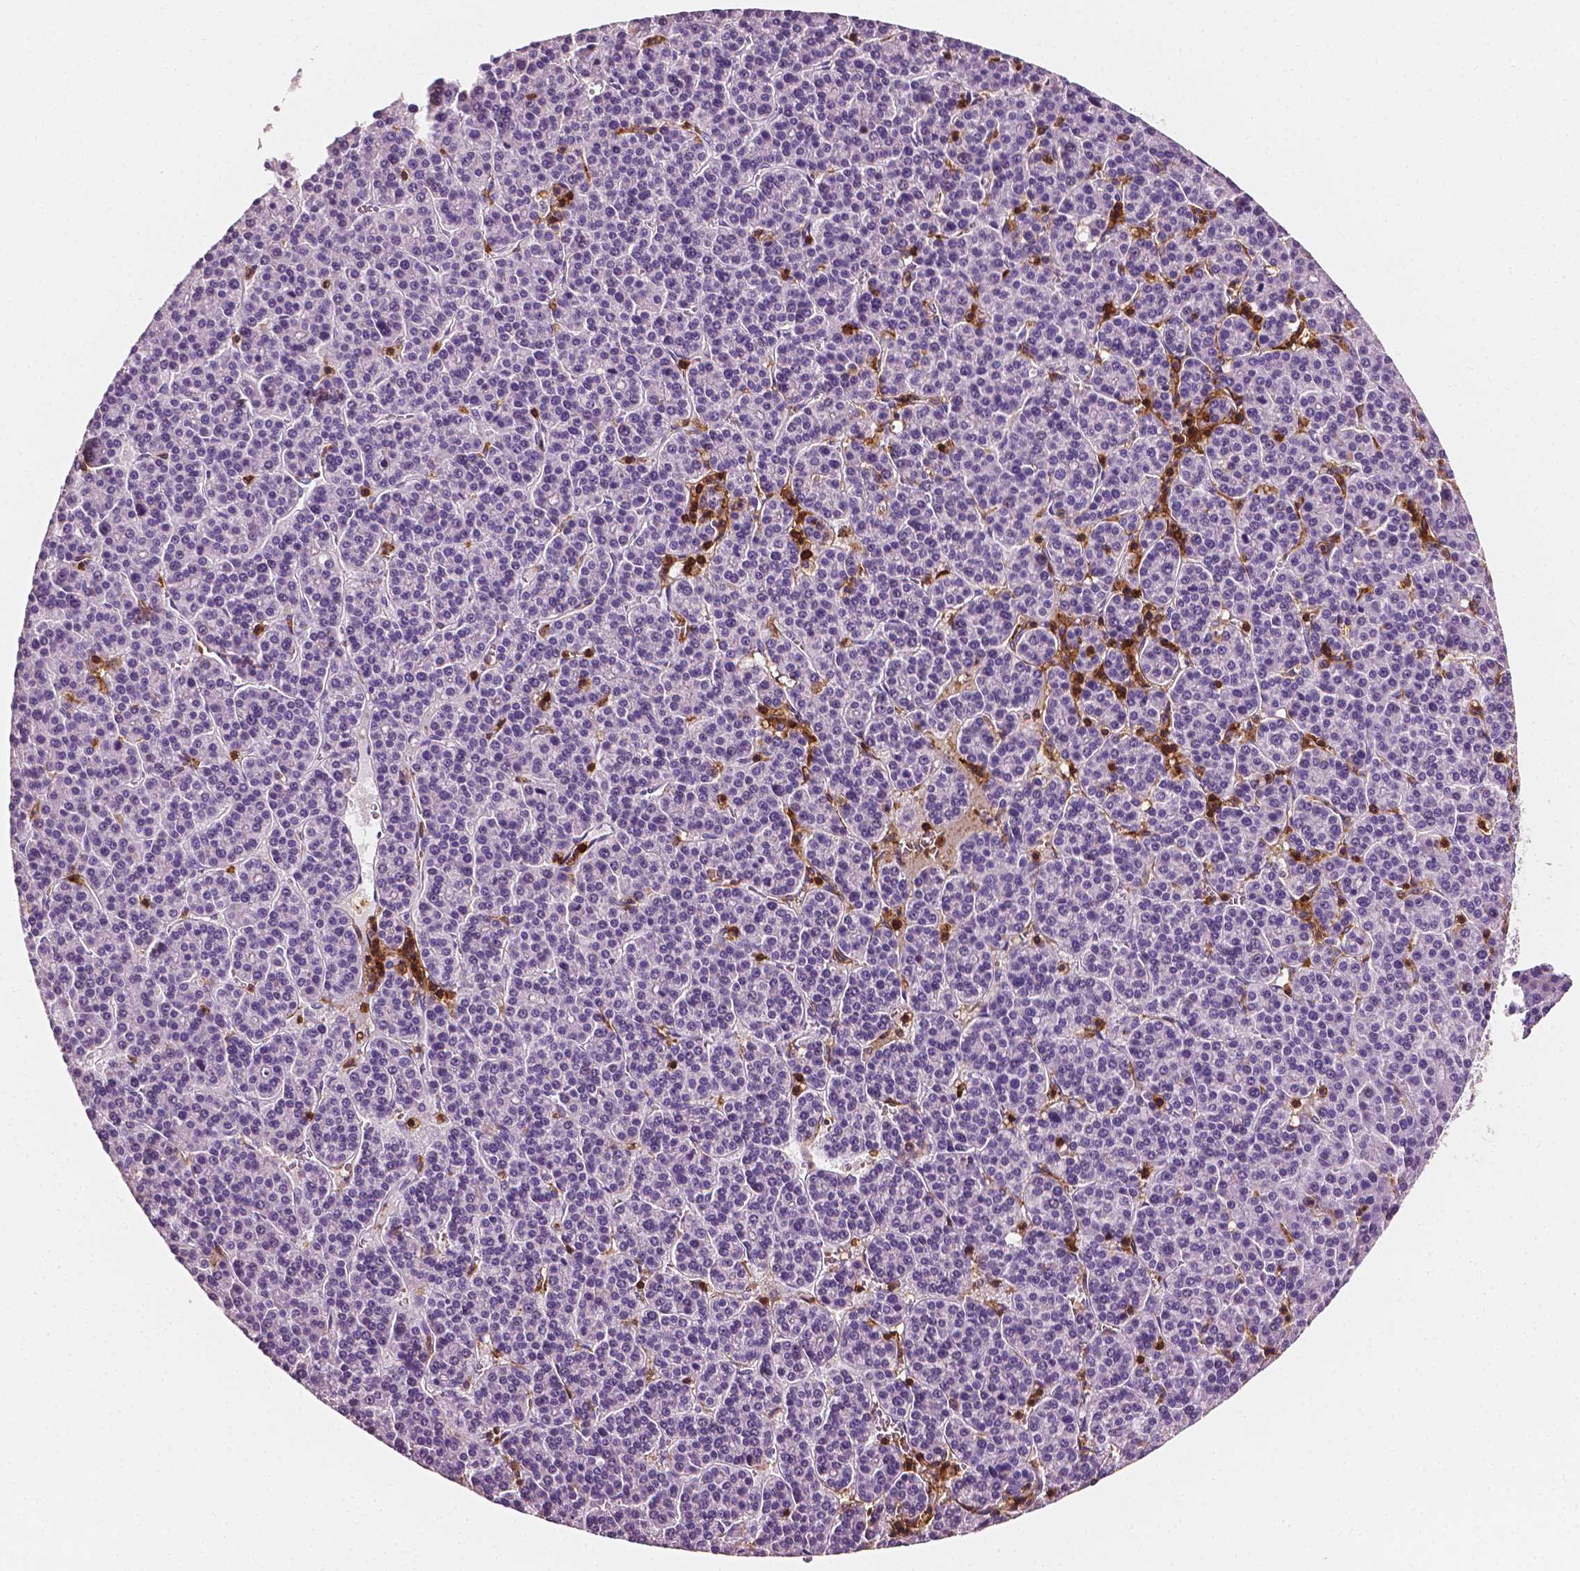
{"staining": {"intensity": "negative", "quantity": "none", "location": "none"}, "tissue": "liver cancer", "cell_type": "Tumor cells", "image_type": "cancer", "snomed": [{"axis": "morphology", "description": "Carcinoma, Hepatocellular, NOS"}, {"axis": "topography", "description": "Liver"}], "caption": "The micrograph shows no significant staining in tumor cells of liver hepatocellular carcinoma.", "gene": "PTPRC", "patient": {"sex": "female", "age": 58}}